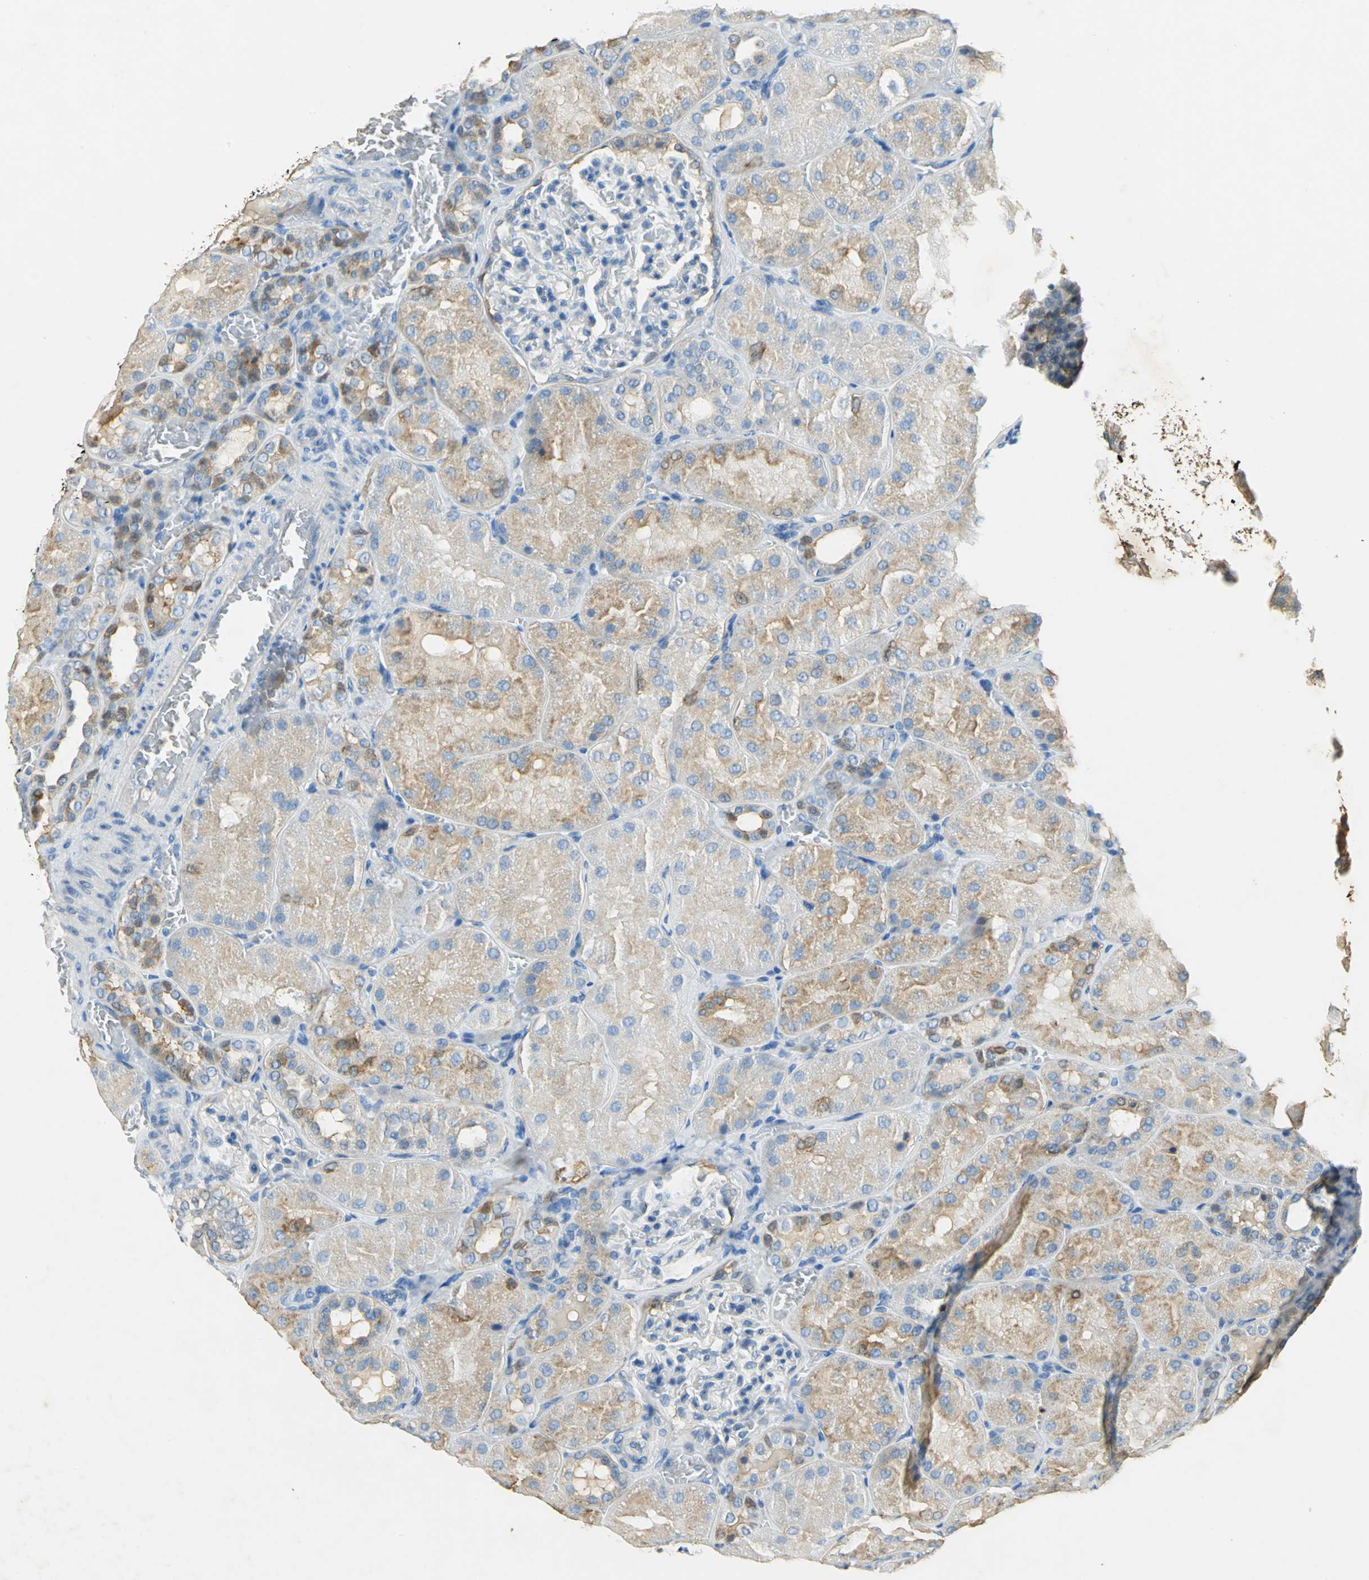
{"staining": {"intensity": "negative", "quantity": "none", "location": "none"}, "tissue": "kidney", "cell_type": "Cells in glomeruli", "image_type": "normal", "snomed": [{"axis": "morphology", "description": "Normal tissue, NOS"}, {"axis": "topography", "description": "Kidney"}], "caption": "Immunohistochemistry (IHC) histopathology image of benign kidney stained for a protein (brown), which demonstrates no expression in cells in glomeruli.", "gene": "ANXA4", "patient": {"sex": "male", "age": 28}}